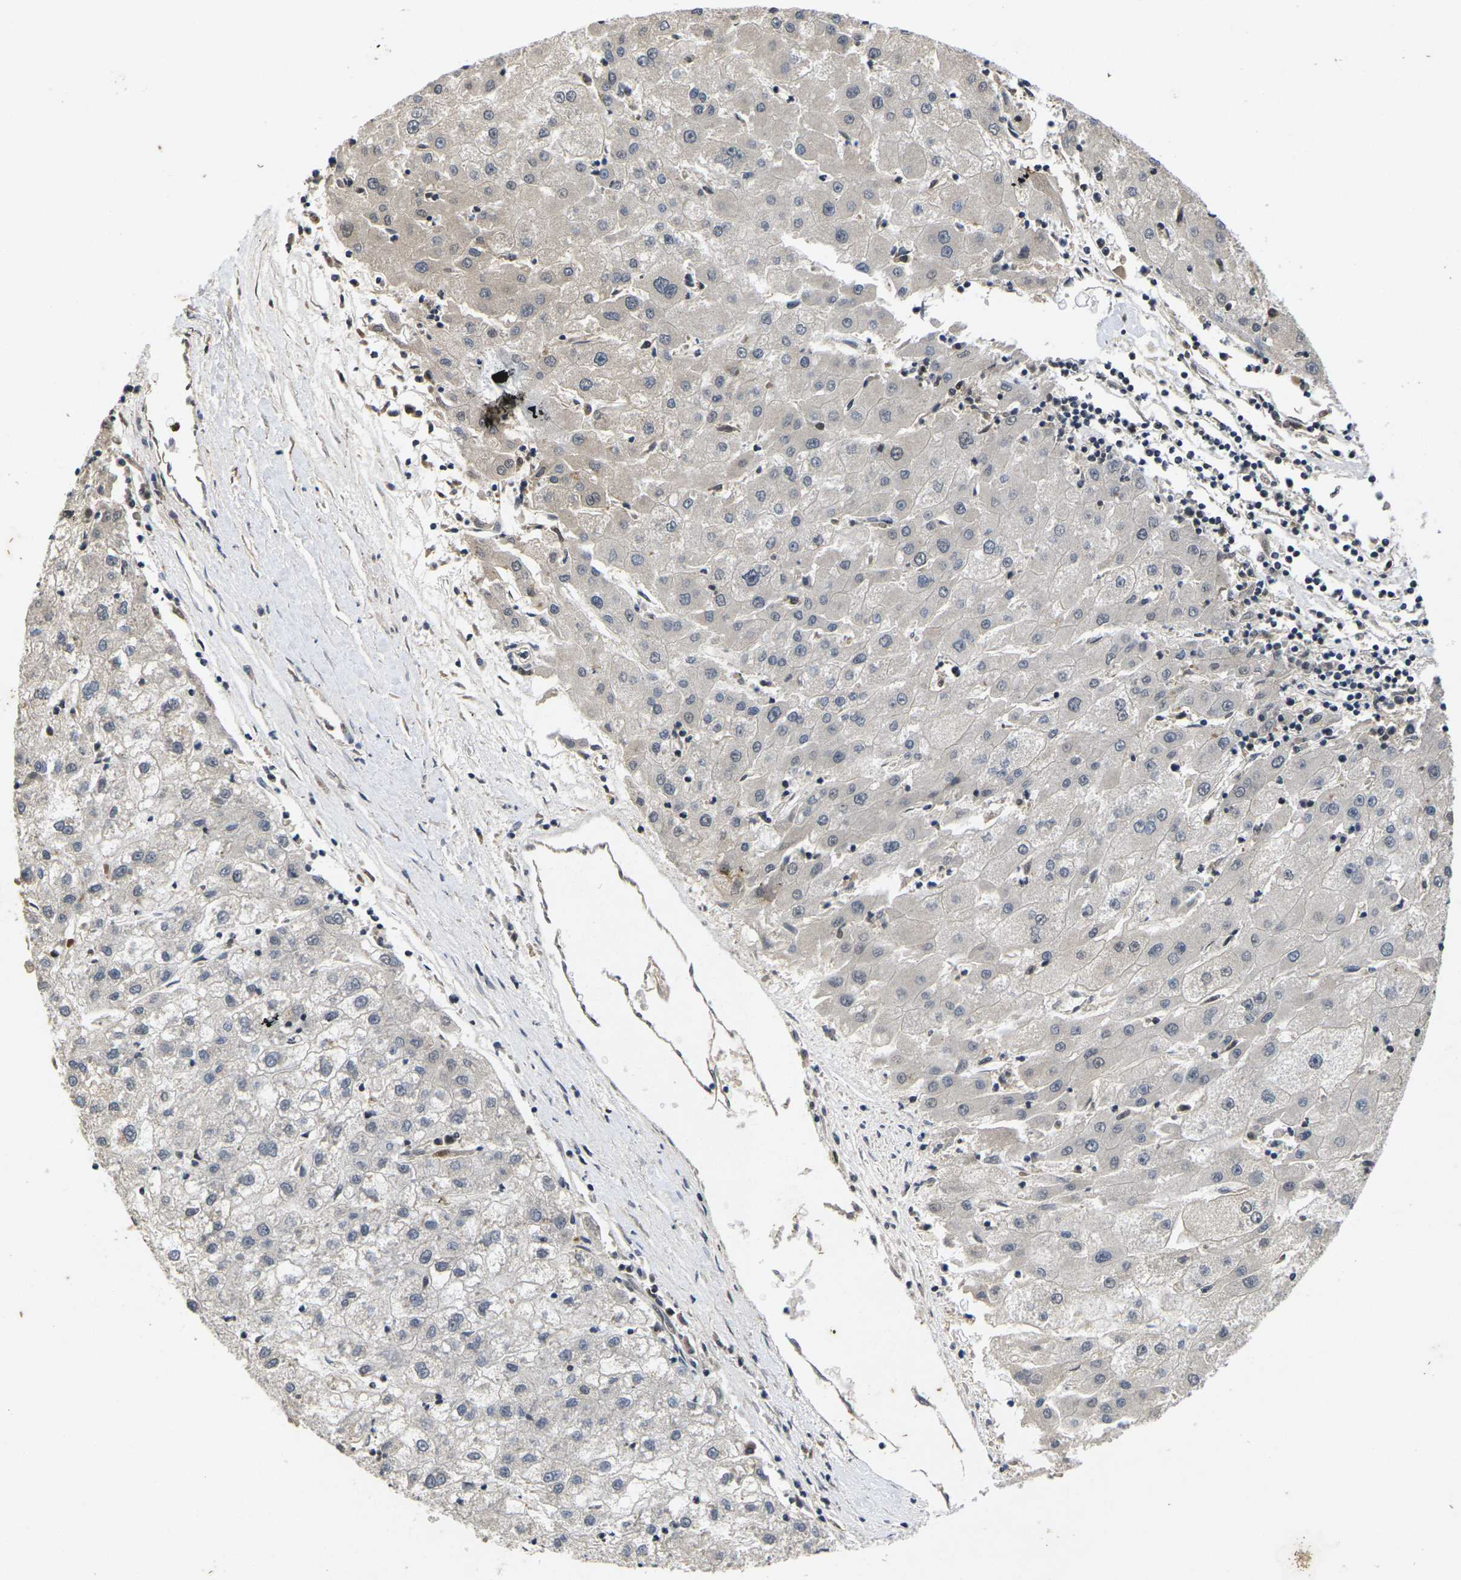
{"staining": {"intensity": "negative", "quantity": "none", "location": "none"}, "tissue": "liver cancer", "cell_type": "Tumor cells", "image_type": "cancer", "snomed": [{"axis": "morphology", "description": "Carcinoma, Hepatocellular, NOS"}, {"axis": "topography", "description": "Liver"}], "caption": "IHC histopathology image of hepatocellular carcinoma (liver) stained for a protein (brown), which demonstrates no staining in tumor cells.", "gene": "GTF2E1", "patient": {"sex": "male", "age": 72}}